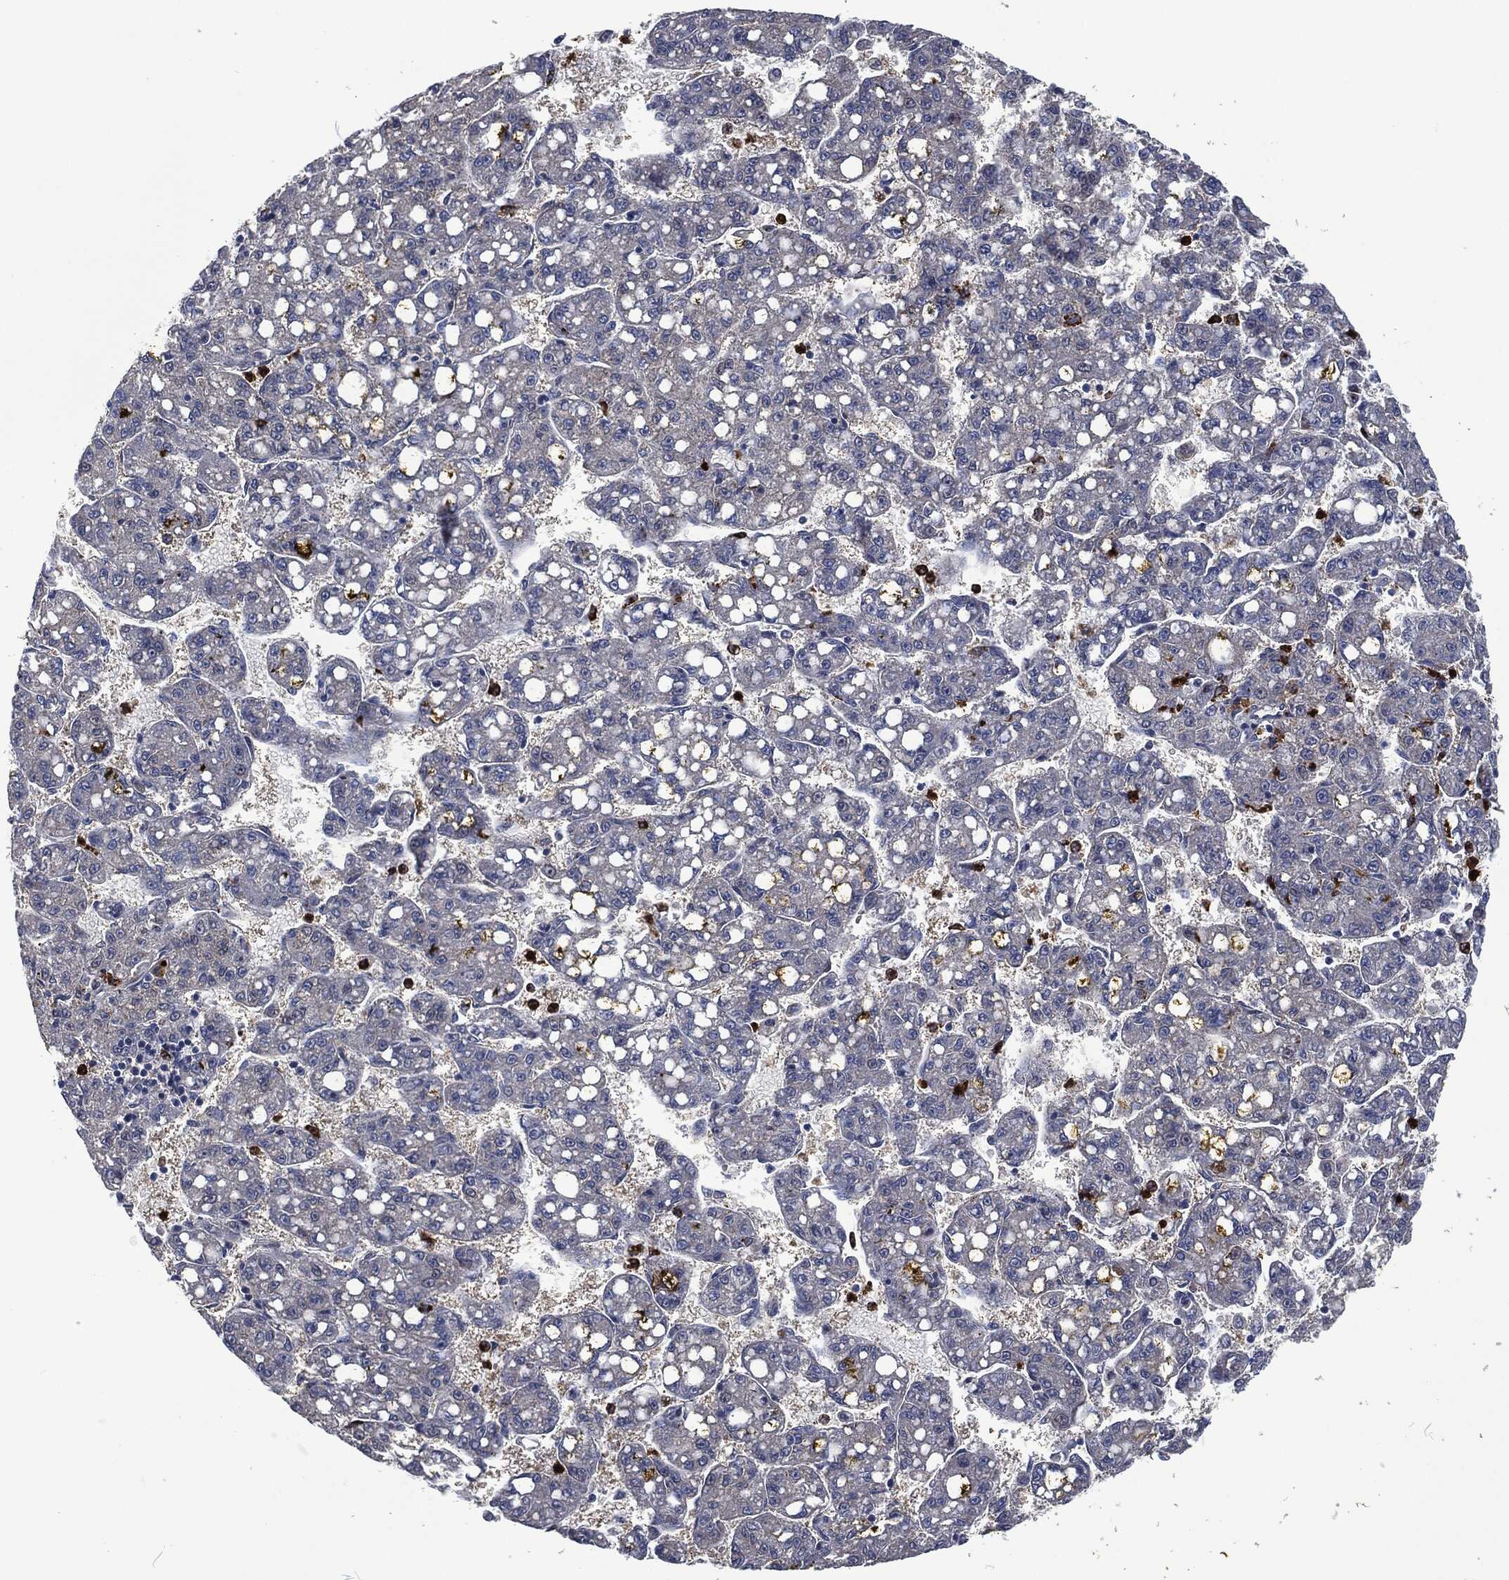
{"staining": {"intensity": "negative", "quantity": "none", "location": "none"}, "tissue": "liver cancer", "cell_type": "Tumor cells", "image_type": "cancer", "snomed": [{"axis": "morphology", "description": "Carcinoma, Hepatocellular, NOS"}, {"axis": "topography", "description": "Liver"}], "caption": "Liver hepatocellular carcinoma was stained to show a protein in brown. There is no significant positivity in tumor cells.", "gene": "MPO", "patient": {"sex": "female", "age": 65}}